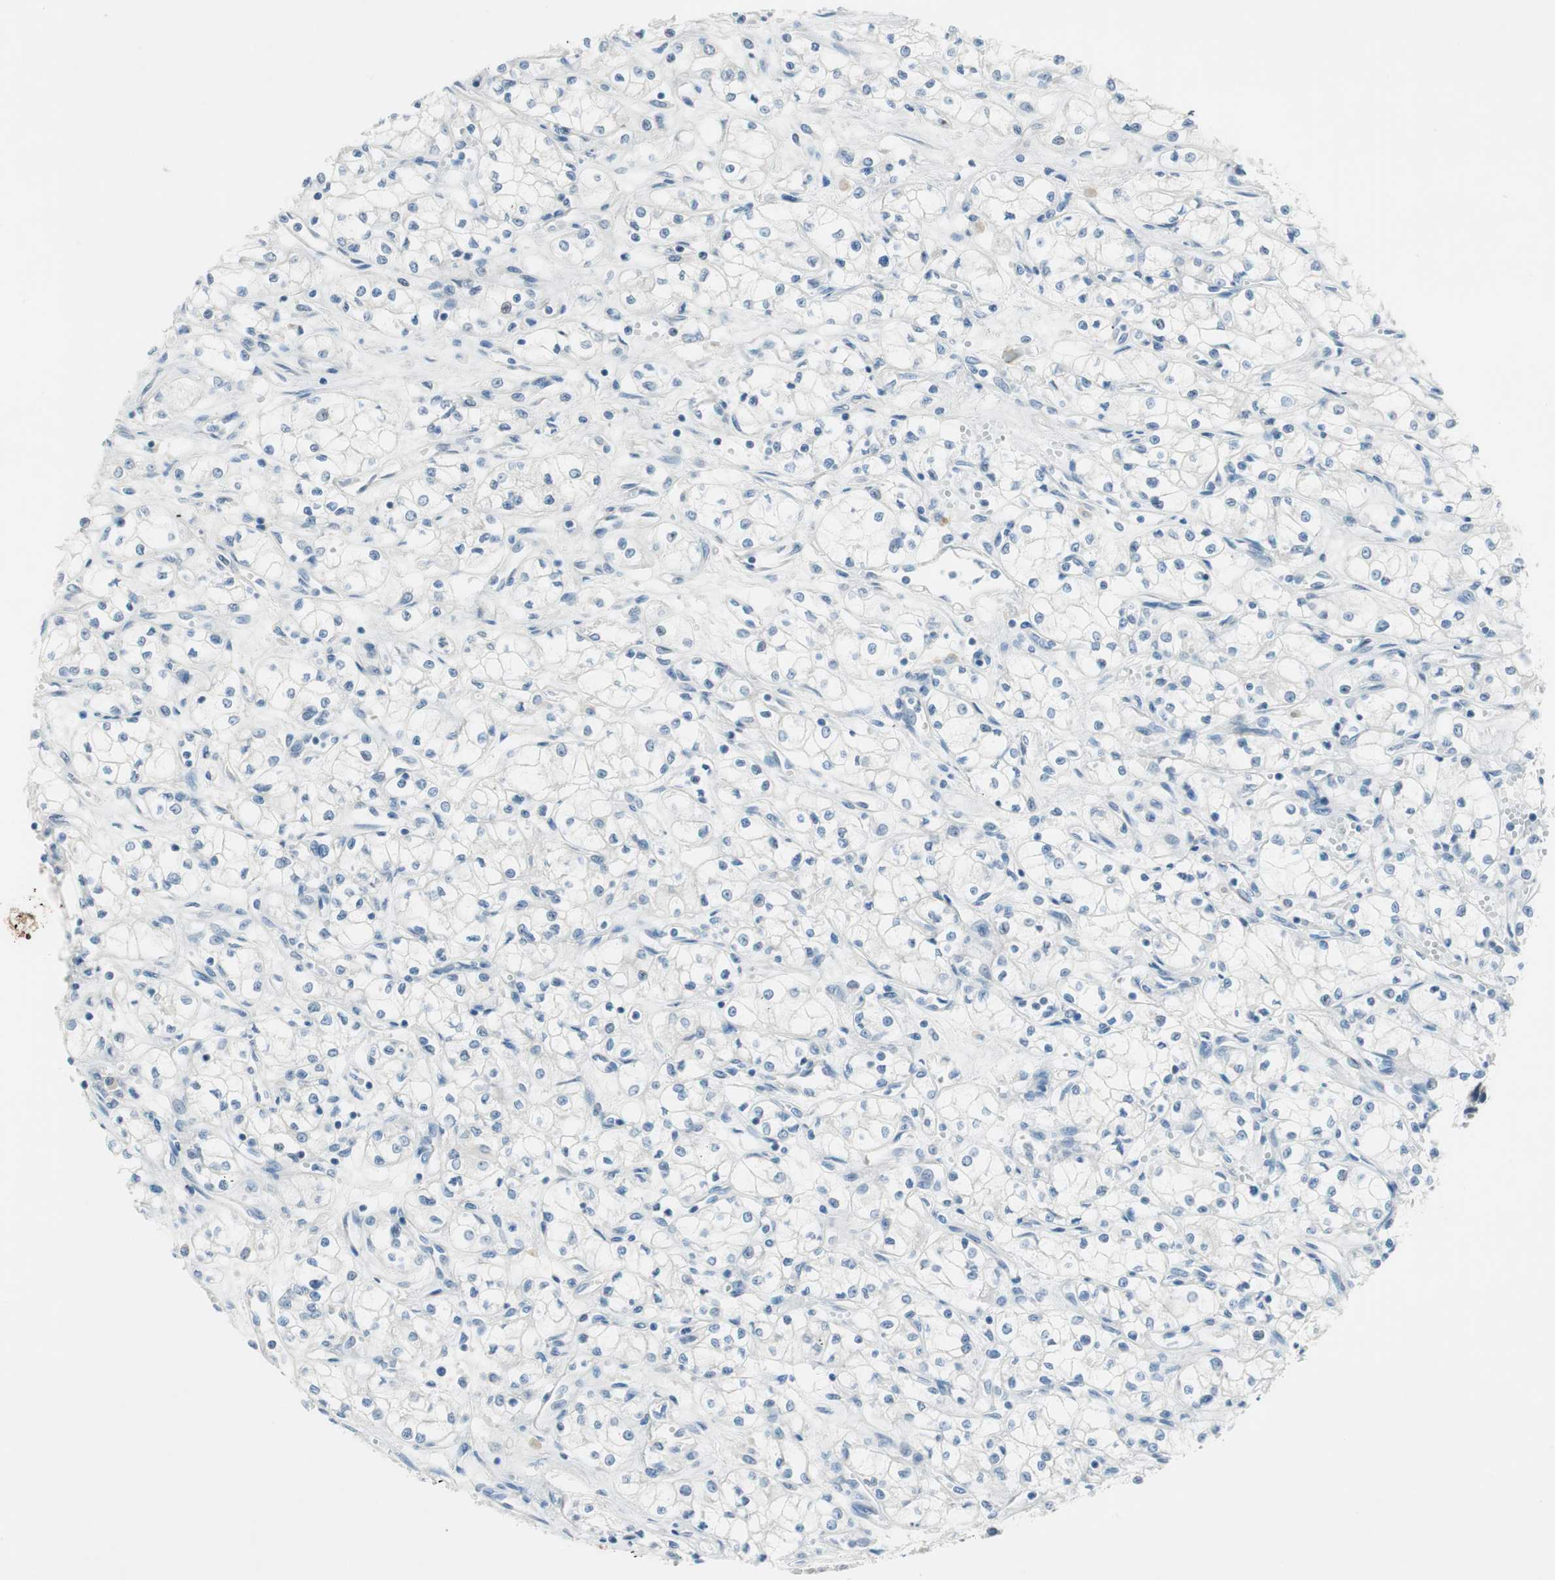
{"staining": {"intensity": "negative", "quantity": "none", "location": "none"}, "tissue": "renal cancer", "cell_type": "Tumor cells", "image_type": "cancer", "snomed": [{"axis": "morphology", "description": "Normal tissue, NOS"}, {"axis": "morphology", "description": "Adenocarcinoma, NOS"}, {"axis": "topography", "description": "Kidney"}], "caption": "Tumor cells are negative for protein expression in human adenocarcinoma (renal). The staining is performed using DAB (3,3'-diaminobenzidine) brown chromogen with nuclei counter-stained in using hematoxylin.", "gene": "PRRG4", "patient": {"sex": "male", "age": 59}}